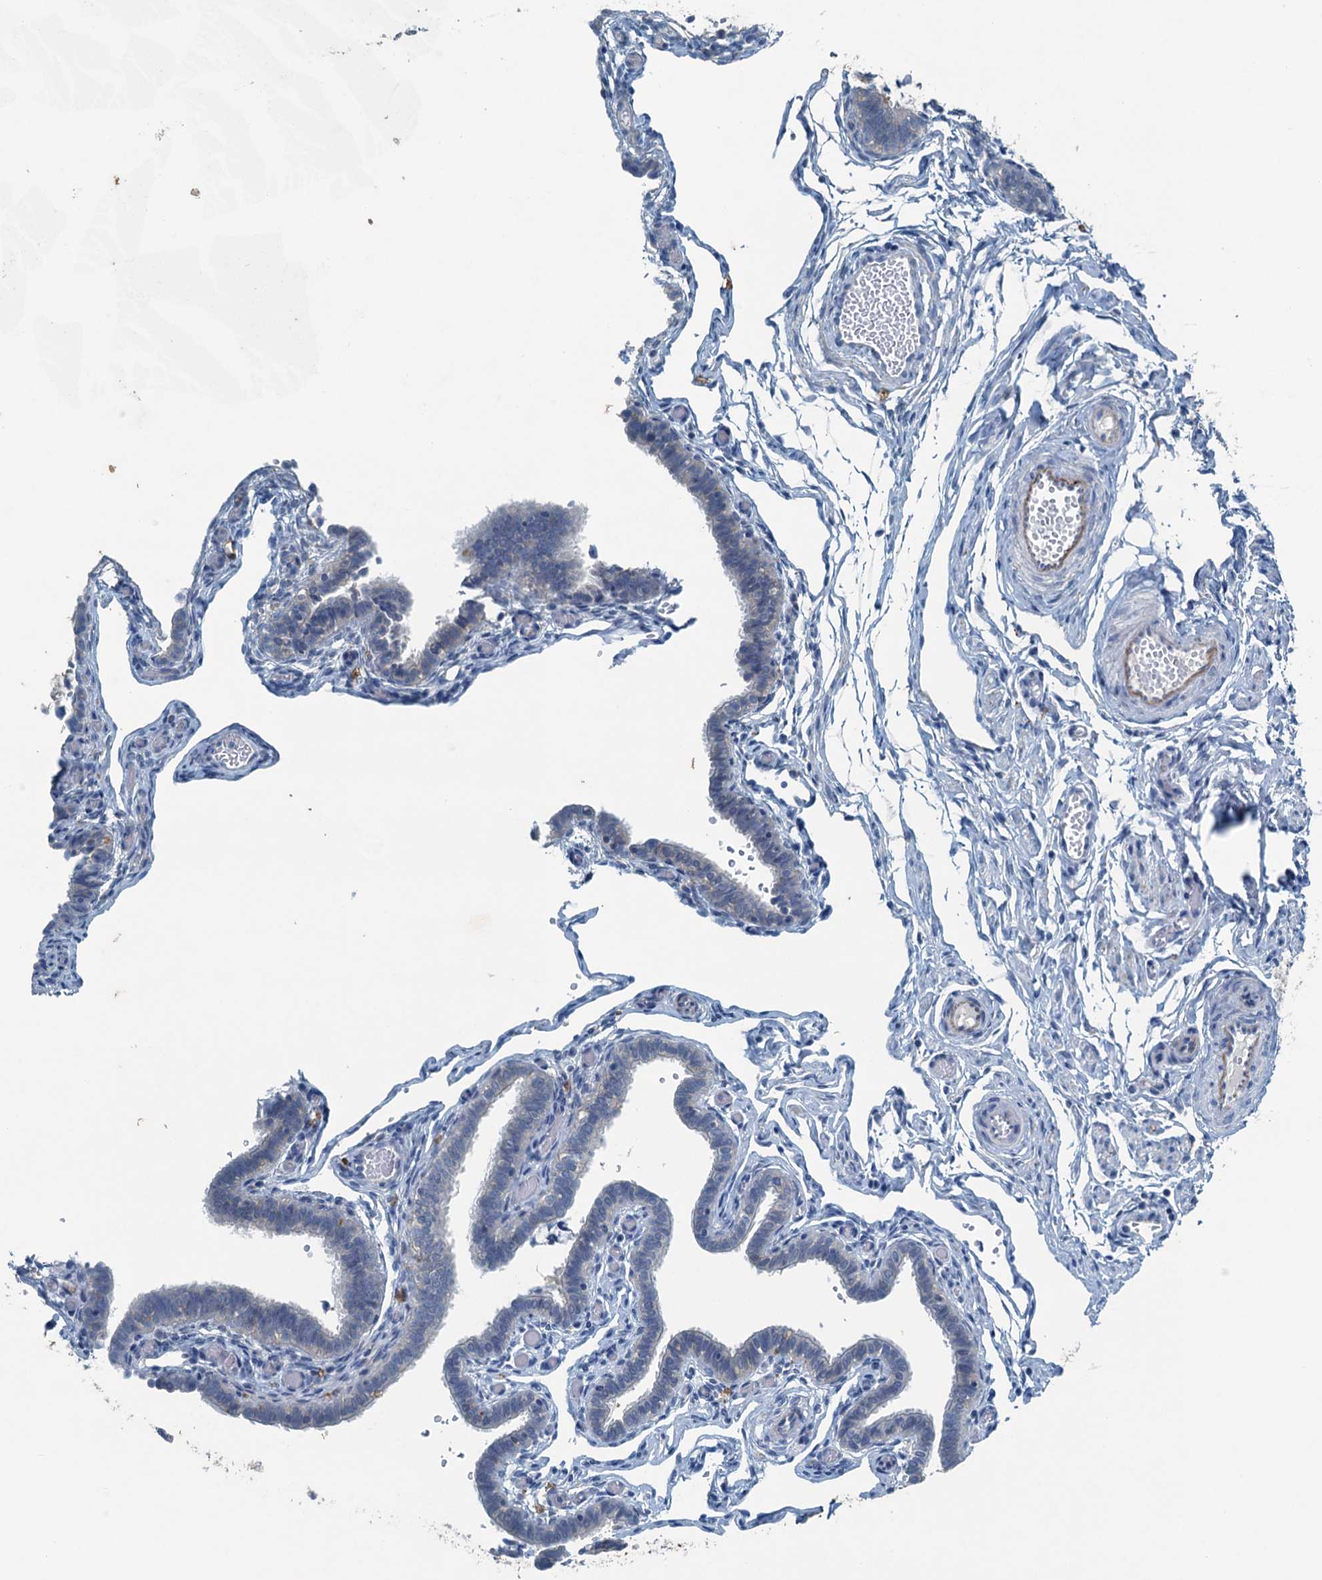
{"staining": {"intensity": "negative", "quantity": "none", "location": "none"}, "tissue": "fallopian tube", "cell_type": "Glandular cells", "image_type": "normal", "snomed": [{"axis": "morphology", "description": "Normal tissue, NOS"}, {"axis": "topography", "description": "Fallopian tube"}], "caption": "Immunohistochemistry (IHC) photomicrograph of benign fallopian tube: fallopian tube stained with DAB demonstrates no significant protein expression in glandular cells.", "gene": "CBLIF", "patient": {"sex": "female", "age": 36}}